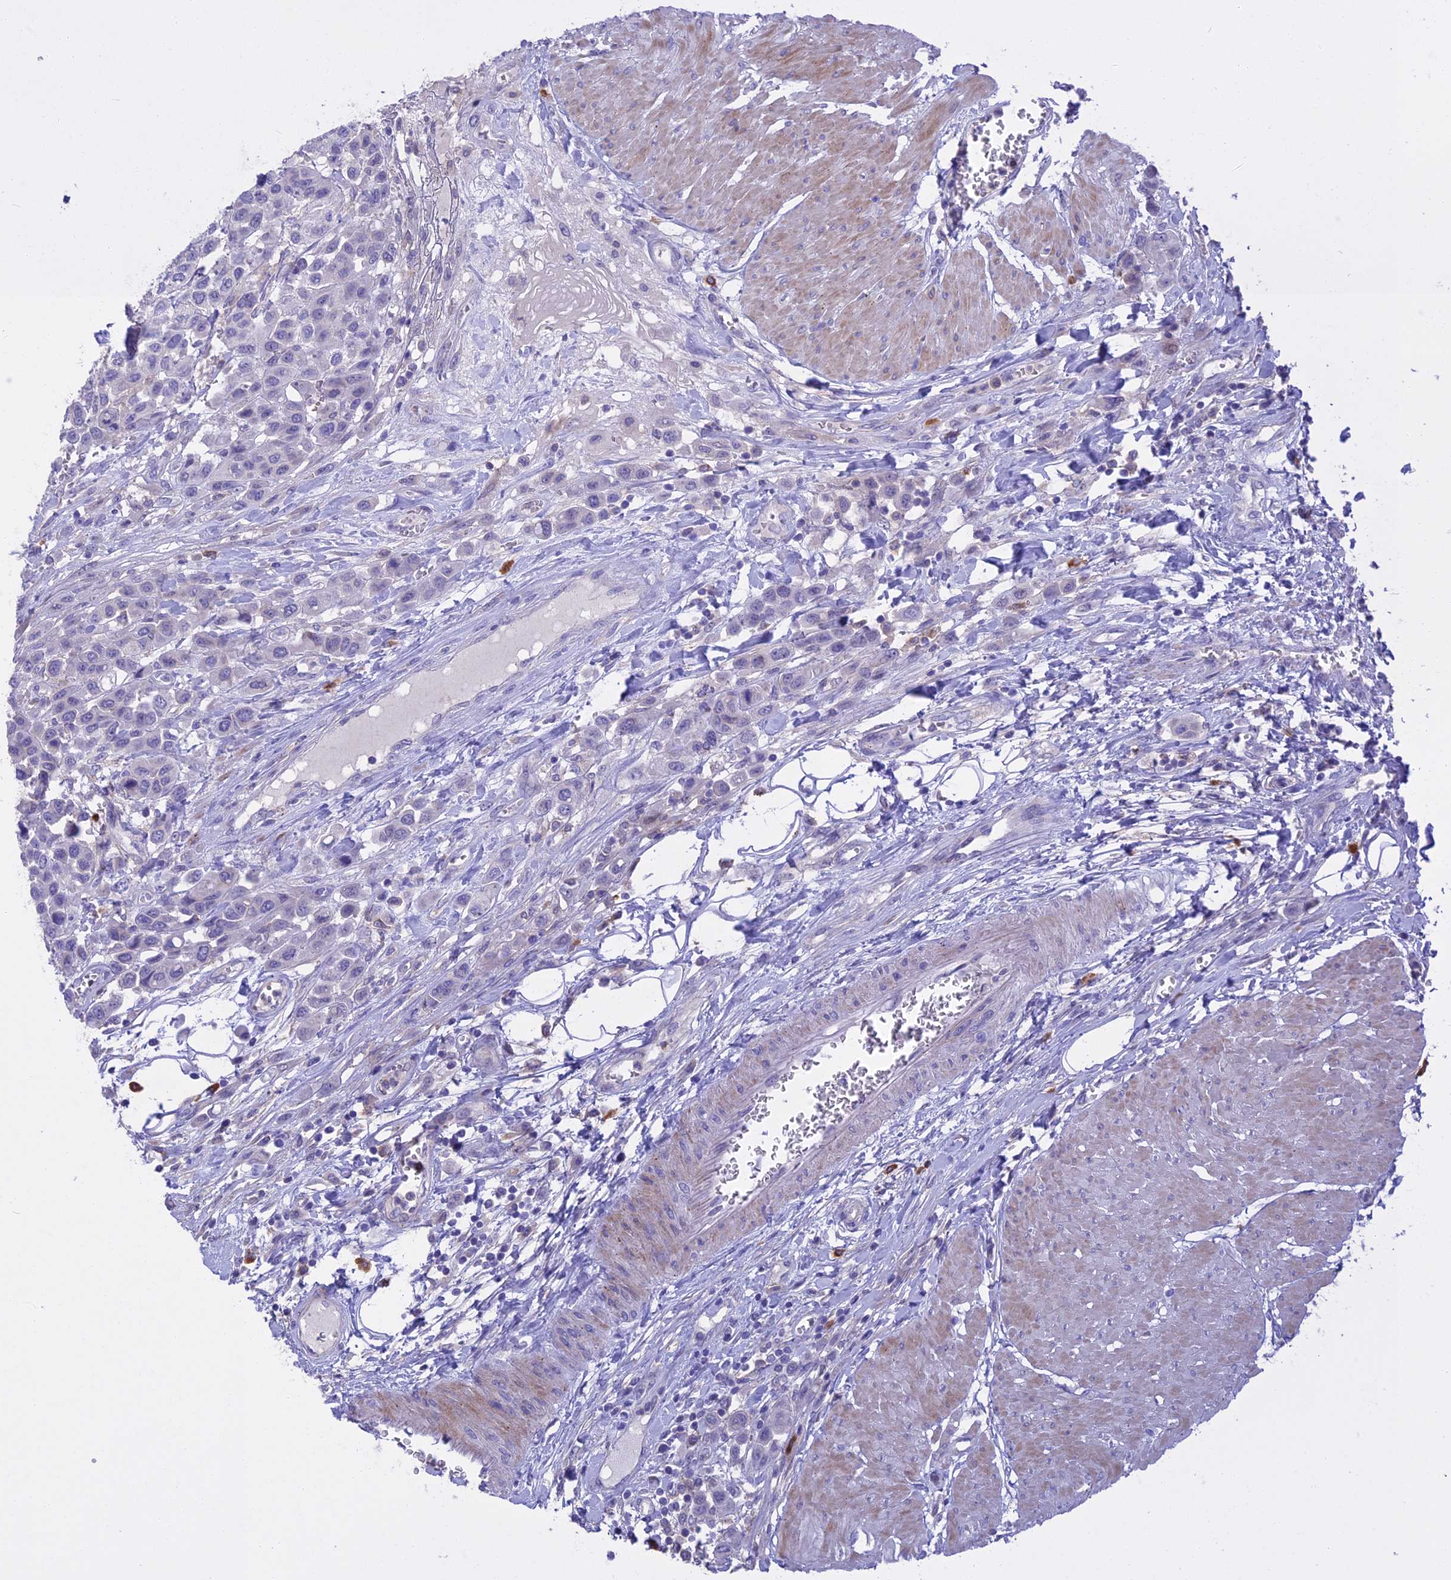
{"staining": {"intensity": "negative", "quantity": "none", "location": "none"}, "tissue": "urothelial cancer", "cell_type": "Tumor cells", "image_type": "cancer", "snomed": [{"axis": "morphology", "description": "Urothelial carcinoma, High grade"}, {"axis": "topography", "description": "Urinary bladder"}], "caption": "Protein analysis of urothelial cancer displays no significant staining in tumor cells. (Immunohistochemistry, brightfield microscopy, high magnification).", "gene": "SLC2A6", "patient": {"sex": "male", "age": 50}}